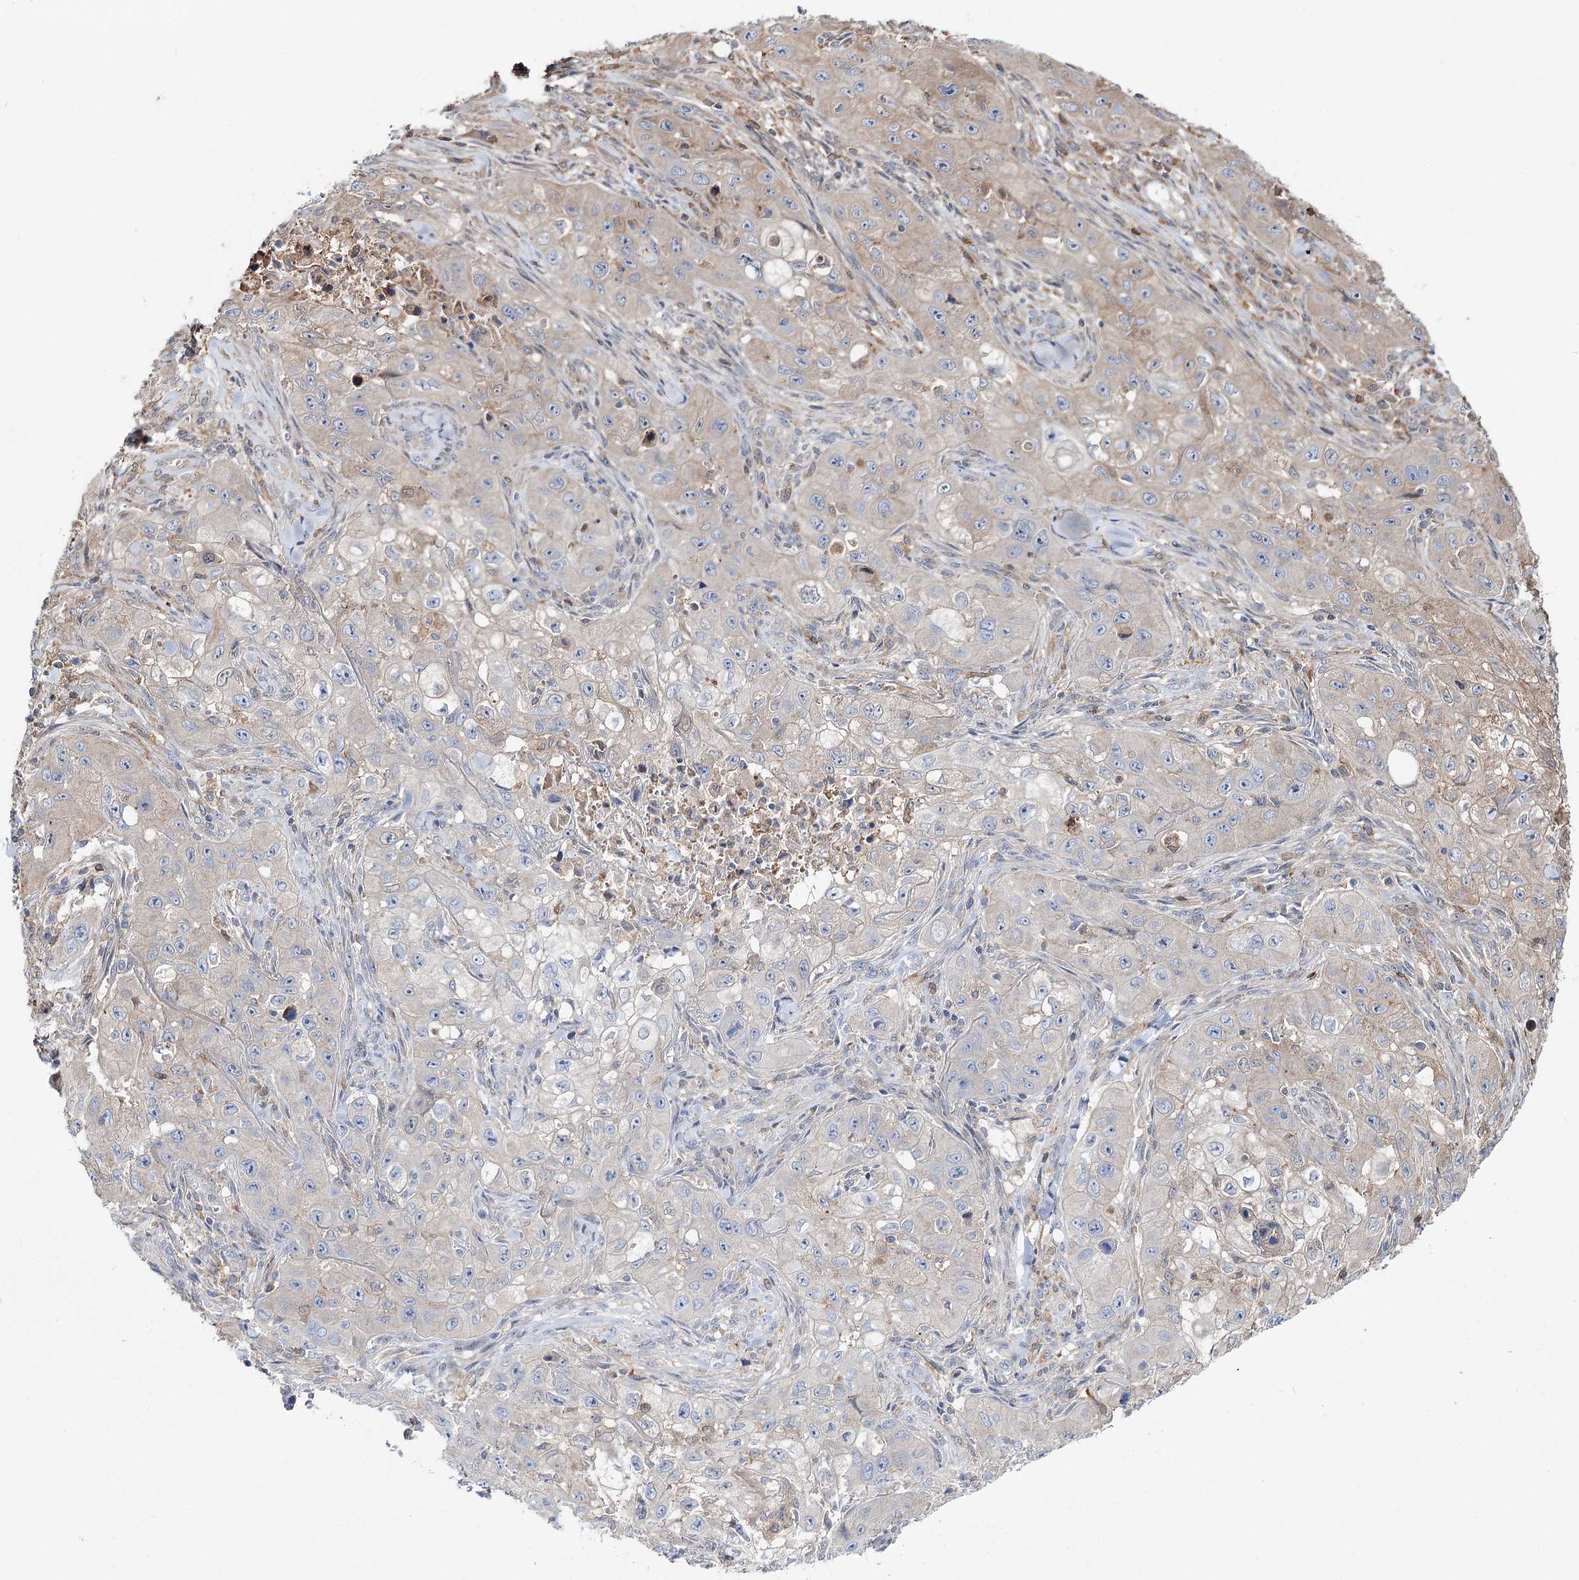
{"staining": {"intensity": "negative", "quantity": "none", "location": "none"}, "tissue": "skin cancer", "cell_type": "Tumor cells", "image_type": "cancer", "snomed": [{"axis": "morphology", "description": "Squamous cell carcinoma, NOS"}, {"axis": "topography", "description": "Skin"}, {"axis": "topography", "description": "Subcutis"}], "caption": "Micrograph shows no protein positivity in tumor cells of skin cancer tissue.", "gene": "UGP2", "patient": {"sex": "male", "age": 73}}